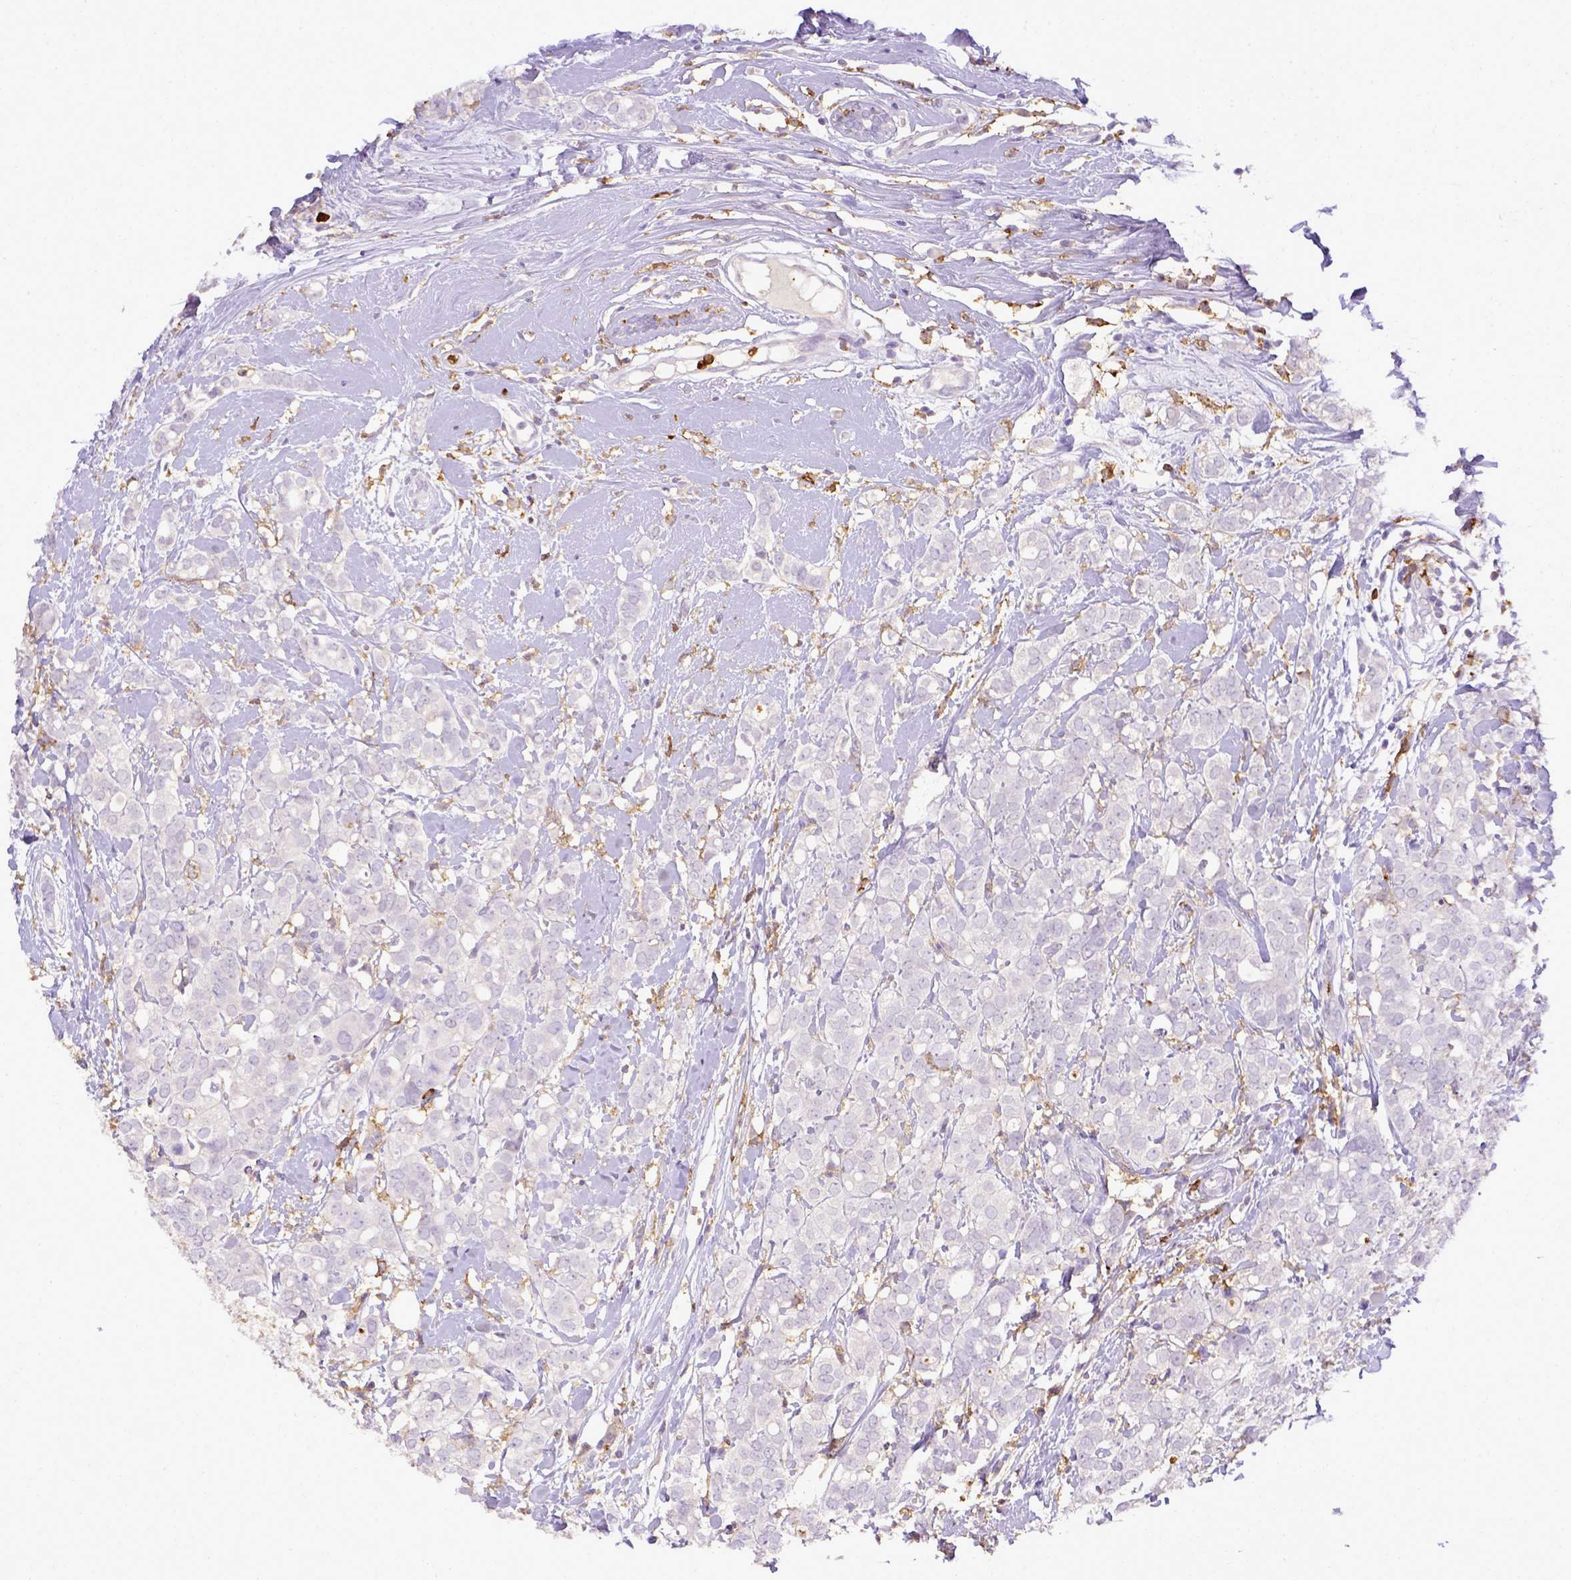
{"staining": {"intensity": "negative", "quantity": "none", "location": "none"}, "tissue": "breast cancer", "cell_type": "Tumor cells", "image_type": "cancer", "snomed": [{"axis": "morphology", "description": "Duct carcinoma"}, {"axis": "topography", "description": "Breast"}], "caption": "An image of human intraductal carcinoma (breast) is negative for staining in tumor cells.", "gene": "ITGAM", "patient": {"sex": "female", "age": 40}}